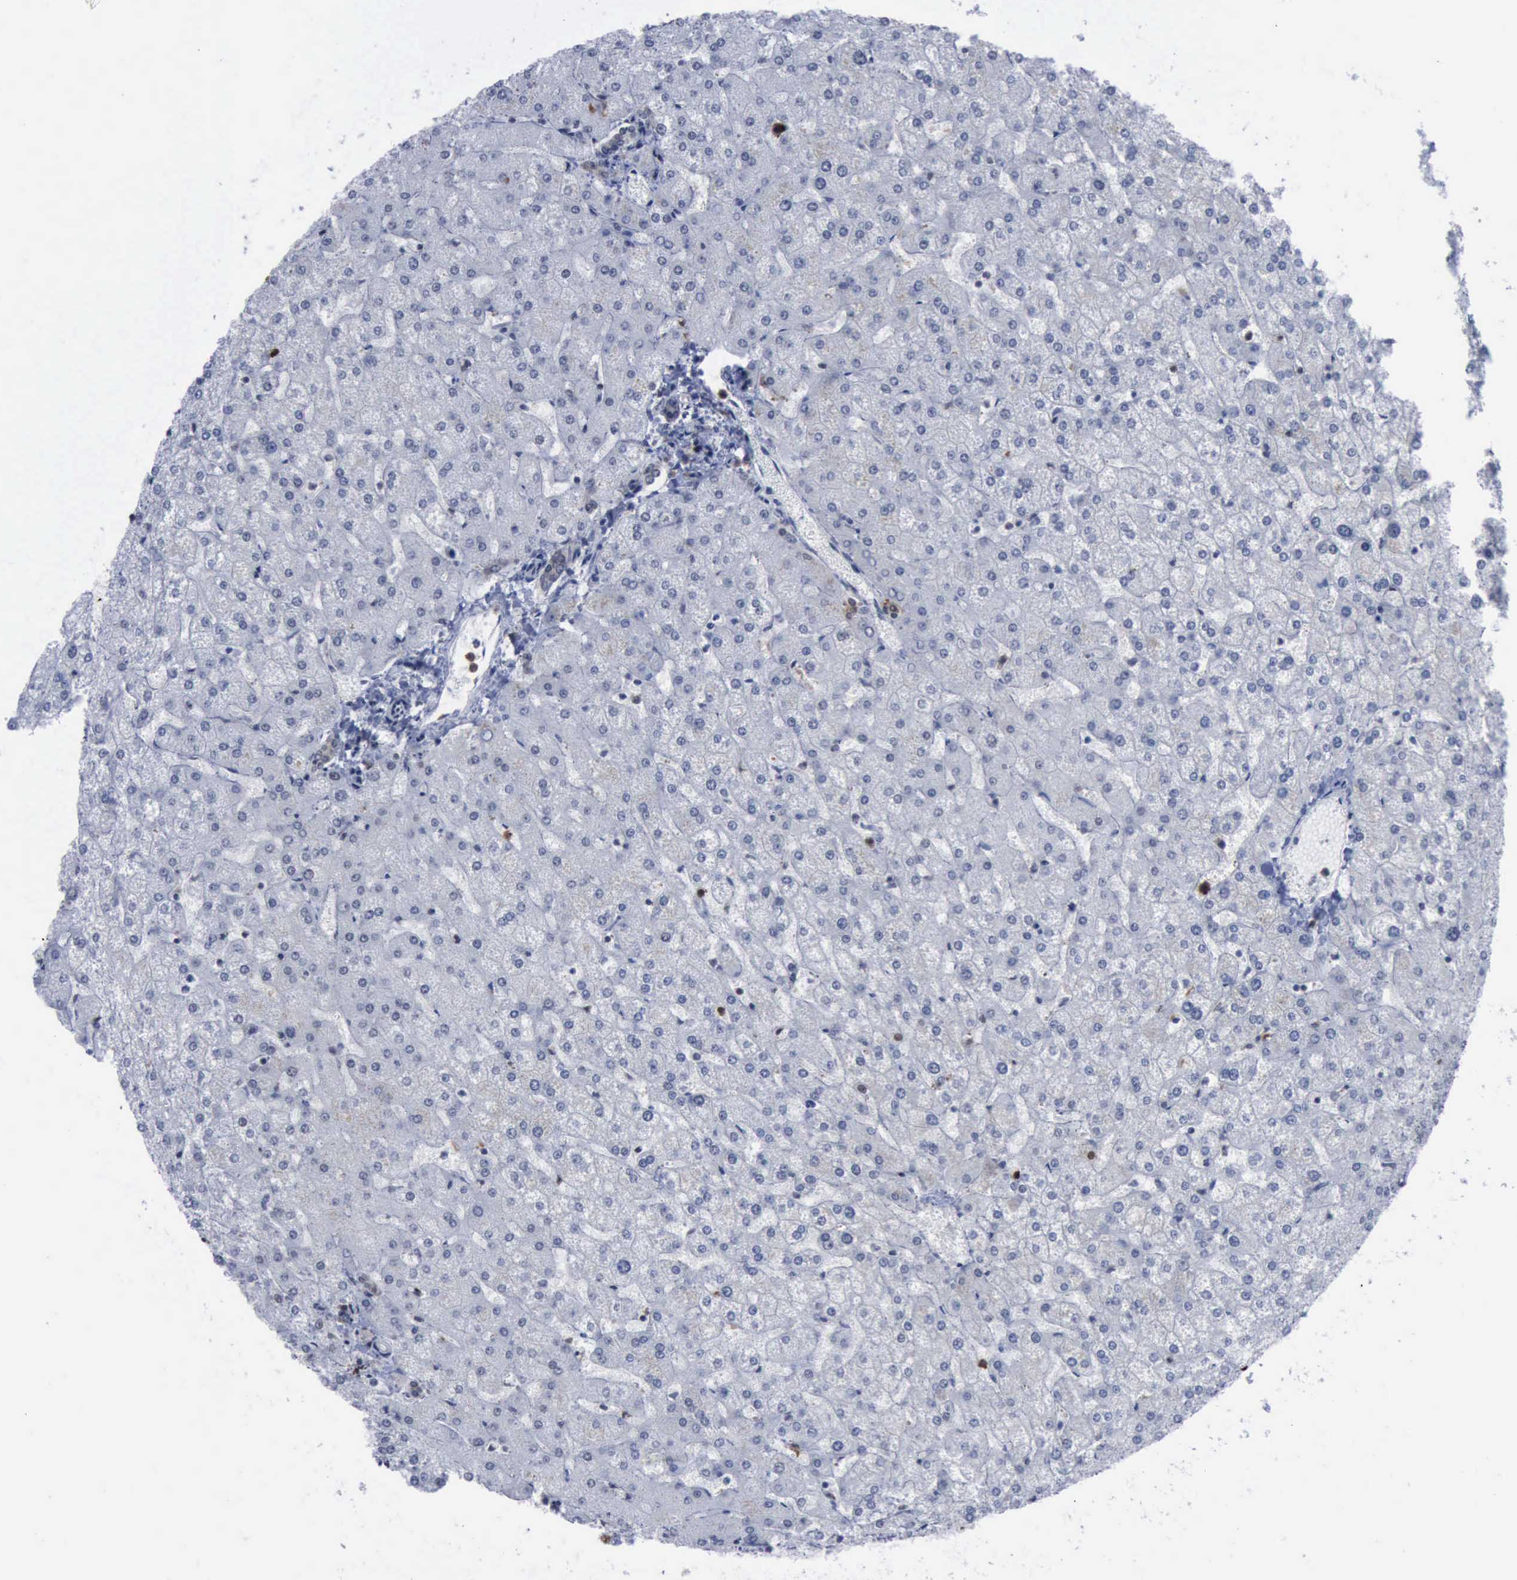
{"staining": {"intensity": "negative", "quantity": "none", "location": "none"}, "tissue": "liver", "cell_type": "Cholangiocytes", "image_type": "normal", "snomed": [{"axis": "morphology", "description": "Normal tissue, NOS"}, {"axis": "topography", "description": "Liver"}], "caption": "Immunohistochemistry (IHC) image of unremarkable human liver stained for a protein (brown), which exhibits no positivity in cholangiocytes. Brightfield microscopy of IHC stained with DAB (brown) and hematoxylin (blue), captured at high magnification.", "gene": "PCNA", "patient": {"sex": "female", "age": 32}}